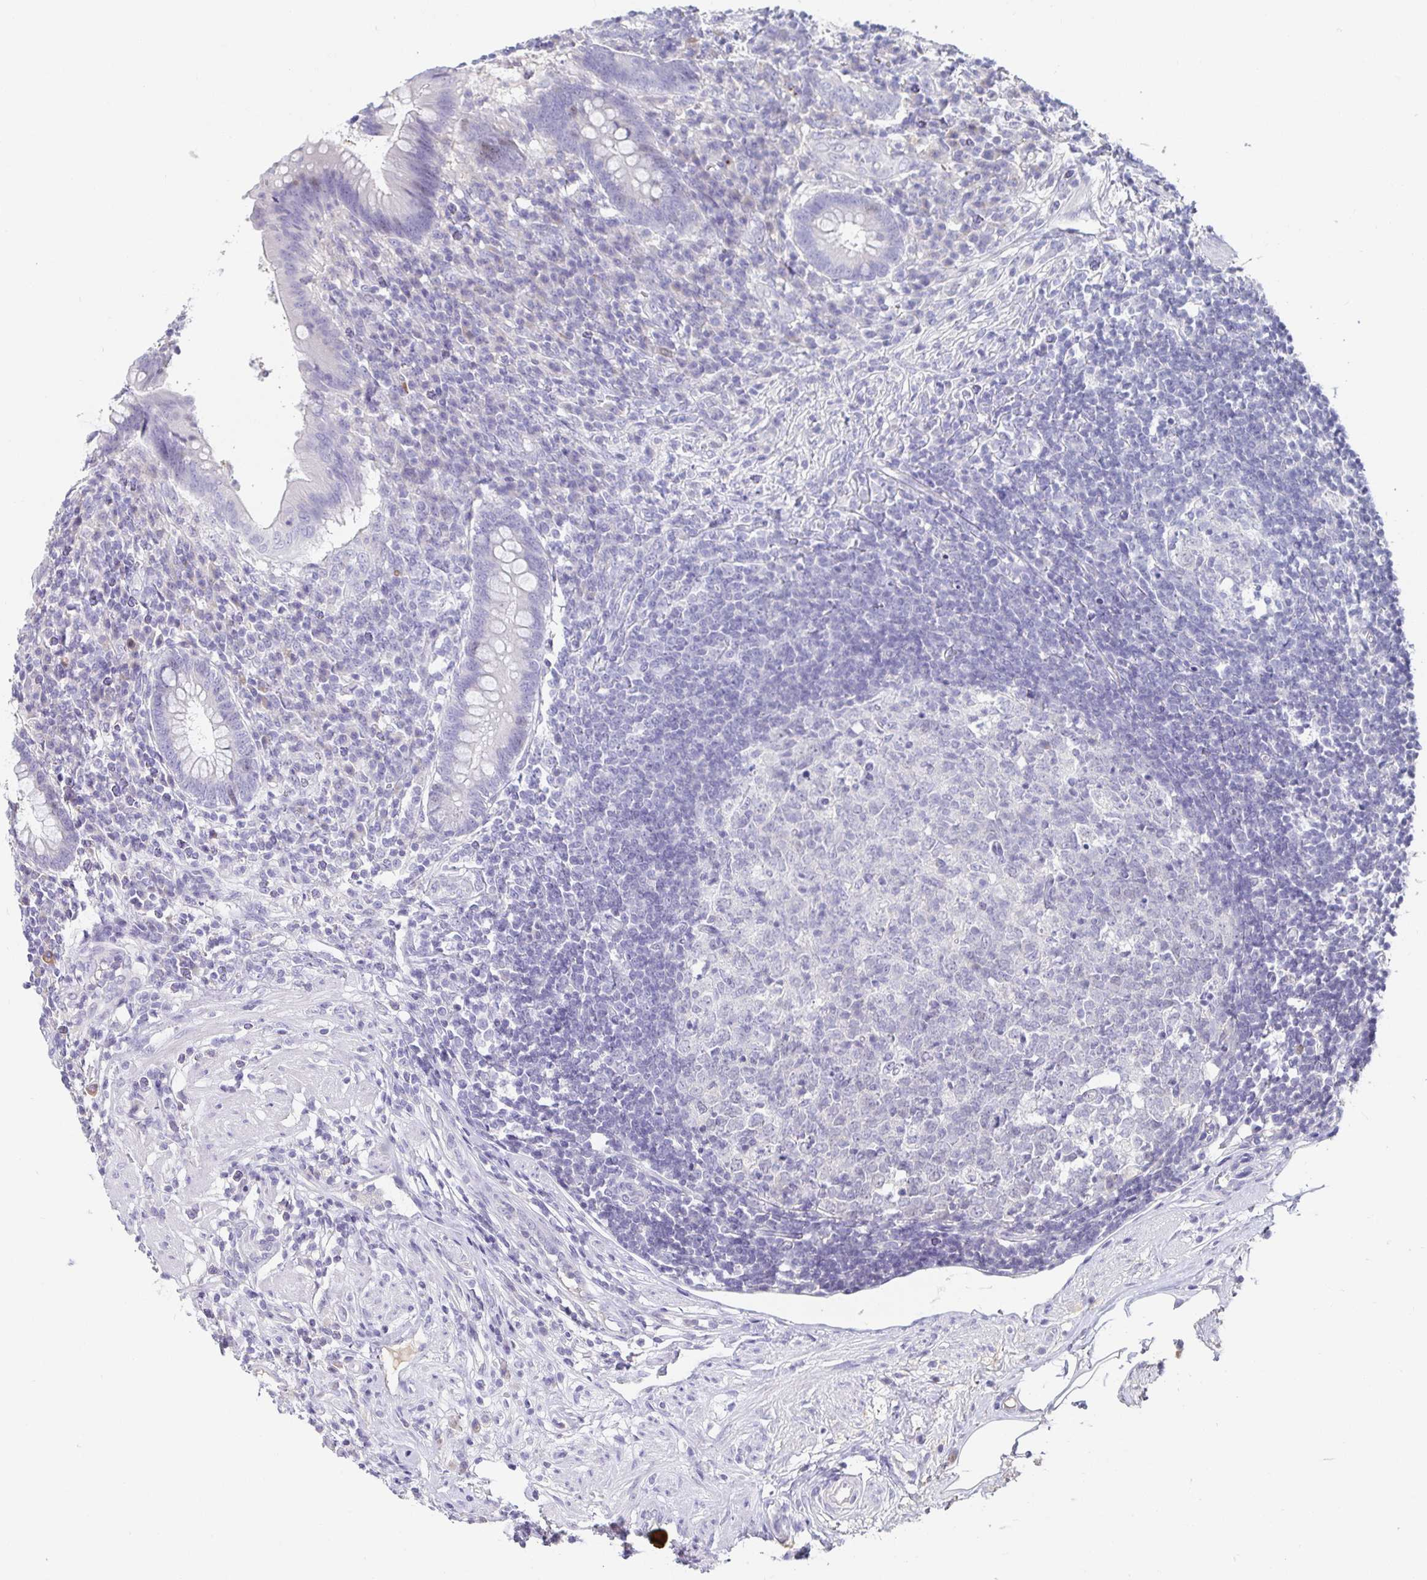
{"staining": {"intensity": "negative", "quantity": "none", "location": "none"}, "tissue": "appendix", "cell_type": "Glandular cells", "image_type": "normal", "snomed": [{"axis": "morphology", "description": "Normal tissue, NOS"}, {"axis": "topography", "description": "Appendix"}], "caption": "Immunohistochemistry (IHC) micrograph of unremarkable appendix: human appendix stained with DAB (3,3'-diaminobenzidine) exhibits no significant protein positivity in glandular cells. (DAB immunohistochemistry (IHC), high magnification).", "gene": "ANLN", "patient": {"sex": "female", "age": 56}}